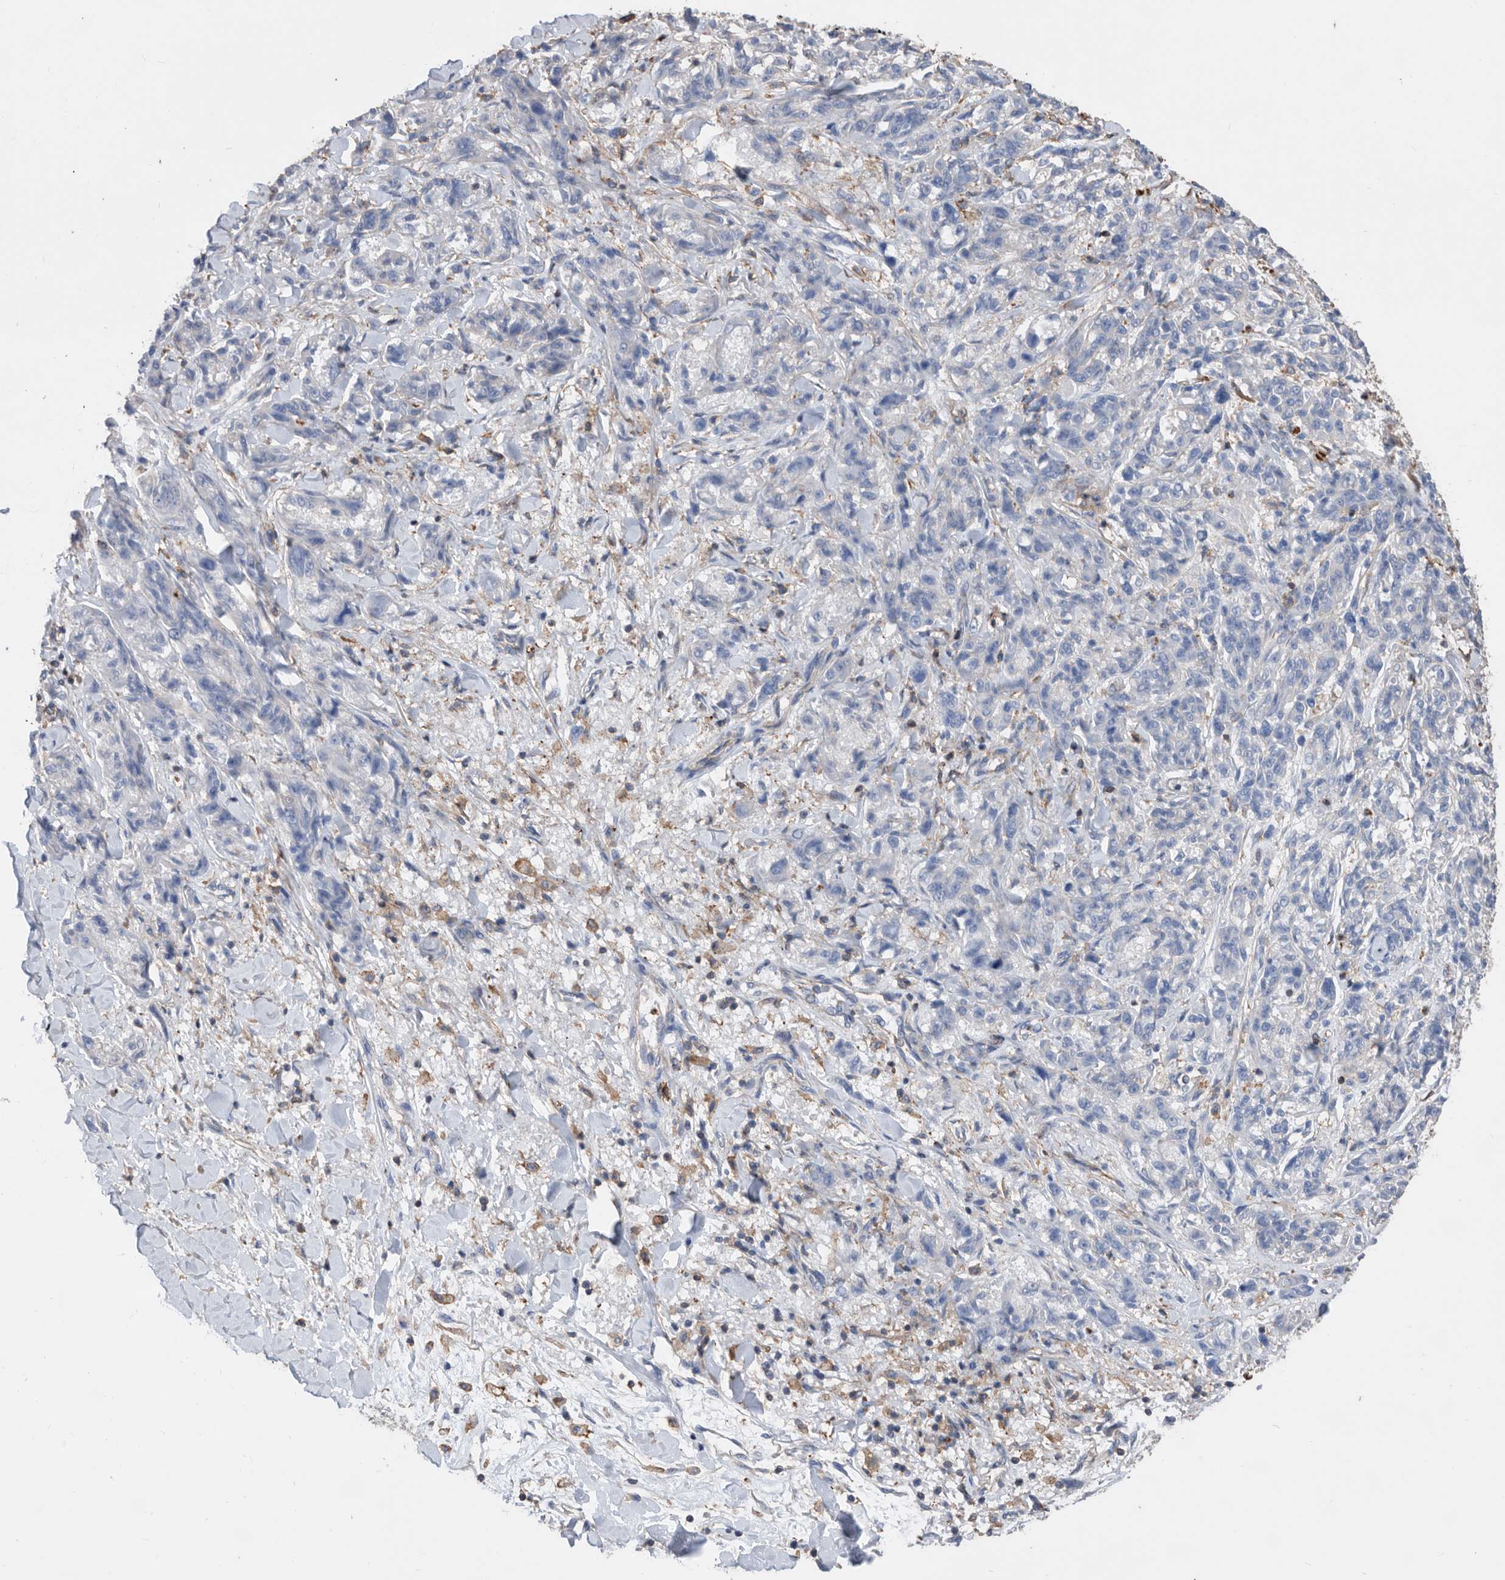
{"staining": {"intensity": "negative", "quantity": "none", "location": "none"}, "tissue": "melanoma", "cell_type": "Tumor cells", "image_type": "cancer", "snomed": [{"axis": "morphology", "description": "Malignant melanoma, NOS"}, {"axis": "topography", "description": "Skin"}], "caption": "An IHC photomicrograph of melanoma is shown. There is no staining in tumor cells of melanoma. (DAB immunohistochemistry (IHC) visualized using brightfield microscopy, high magnification).", "gene": "MS4A4A", "patient": {"sex": "male", "age": 53}}